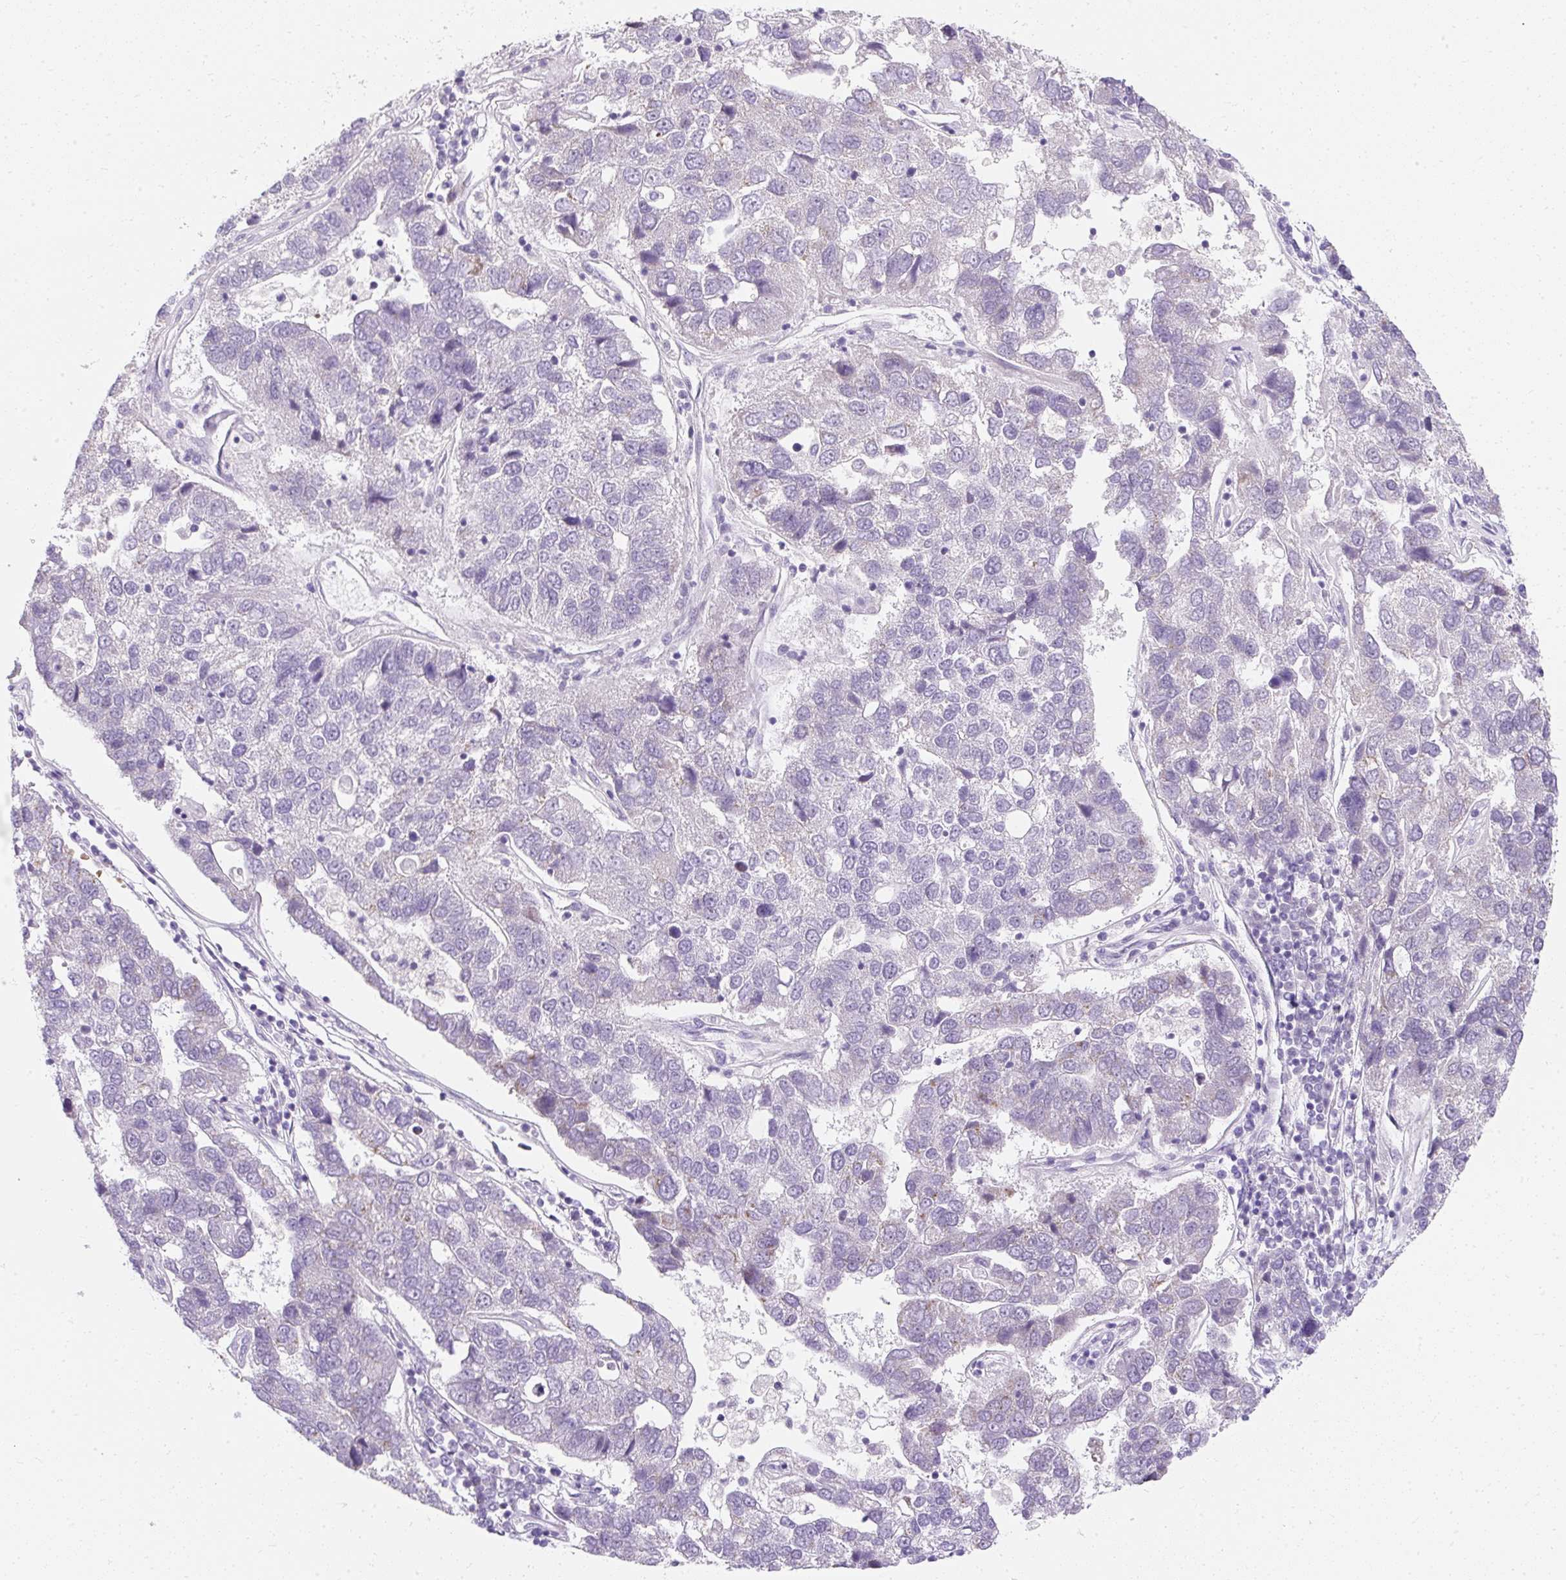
{"staining": {"intensity": "weak", "quantity": "<25%", "location": "cytoplasmic/membranous"}, "tissue": "pancreatic cancer", "cell_type": "Tumor cells", "image_type": "cancer", "snomed": [{"axis": "morphology", "description": "Adenocarcinoma, NOS"}, {"axis": "topography", "description": "Pancreas"}], "caption": "Tumor cells are negative for brown protein staining in pancreatic cancer.", "gene": "DTX4", "patient": {"sex": "female", "age": 61}}